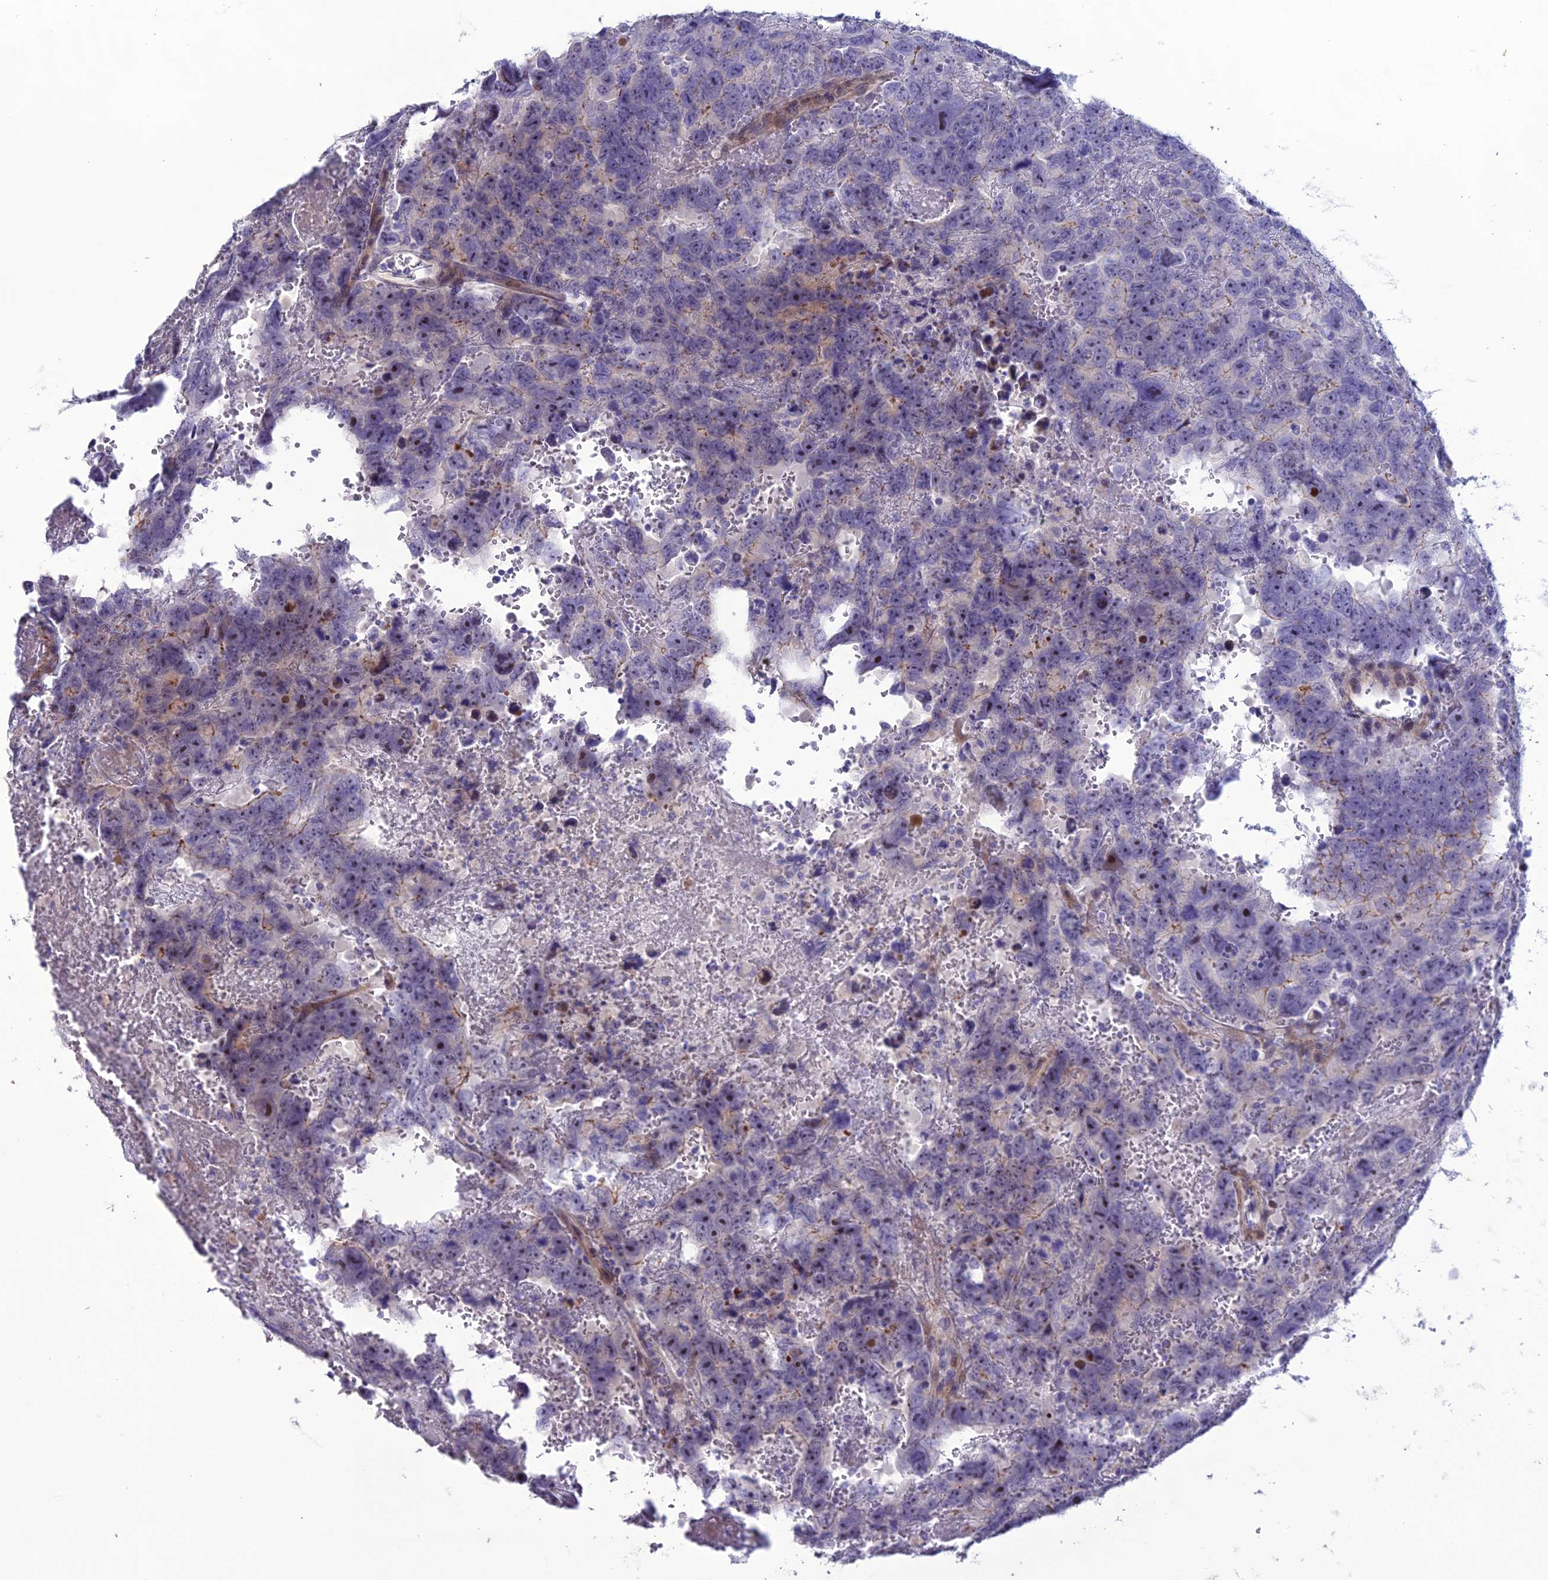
{"staining": {"intensity": "weak", "quantity": "<25%", "location": "nuclear"}, "tissue": "testis cancer", "cell_type": "Tumor cells", "image_type": "cancer", "snomed": [{"axis": "morphology", "description": "Carcinoma, Embryonal, NOS"}, {"axis": "topography", "description": "Testis"}], "caption": "Immunohistochemistry micrograph of testis cancer (embryonal carcinoma) stained for a protein (brown), which exhibits no positivity in tumor cells. (DAB (3,3'-diaminobenzidine) immunohistochemistry visualized using brightfield microscopy, high magnification).", "gene": "OR56B1", "patient": {"sex": "male", "age": 45}}